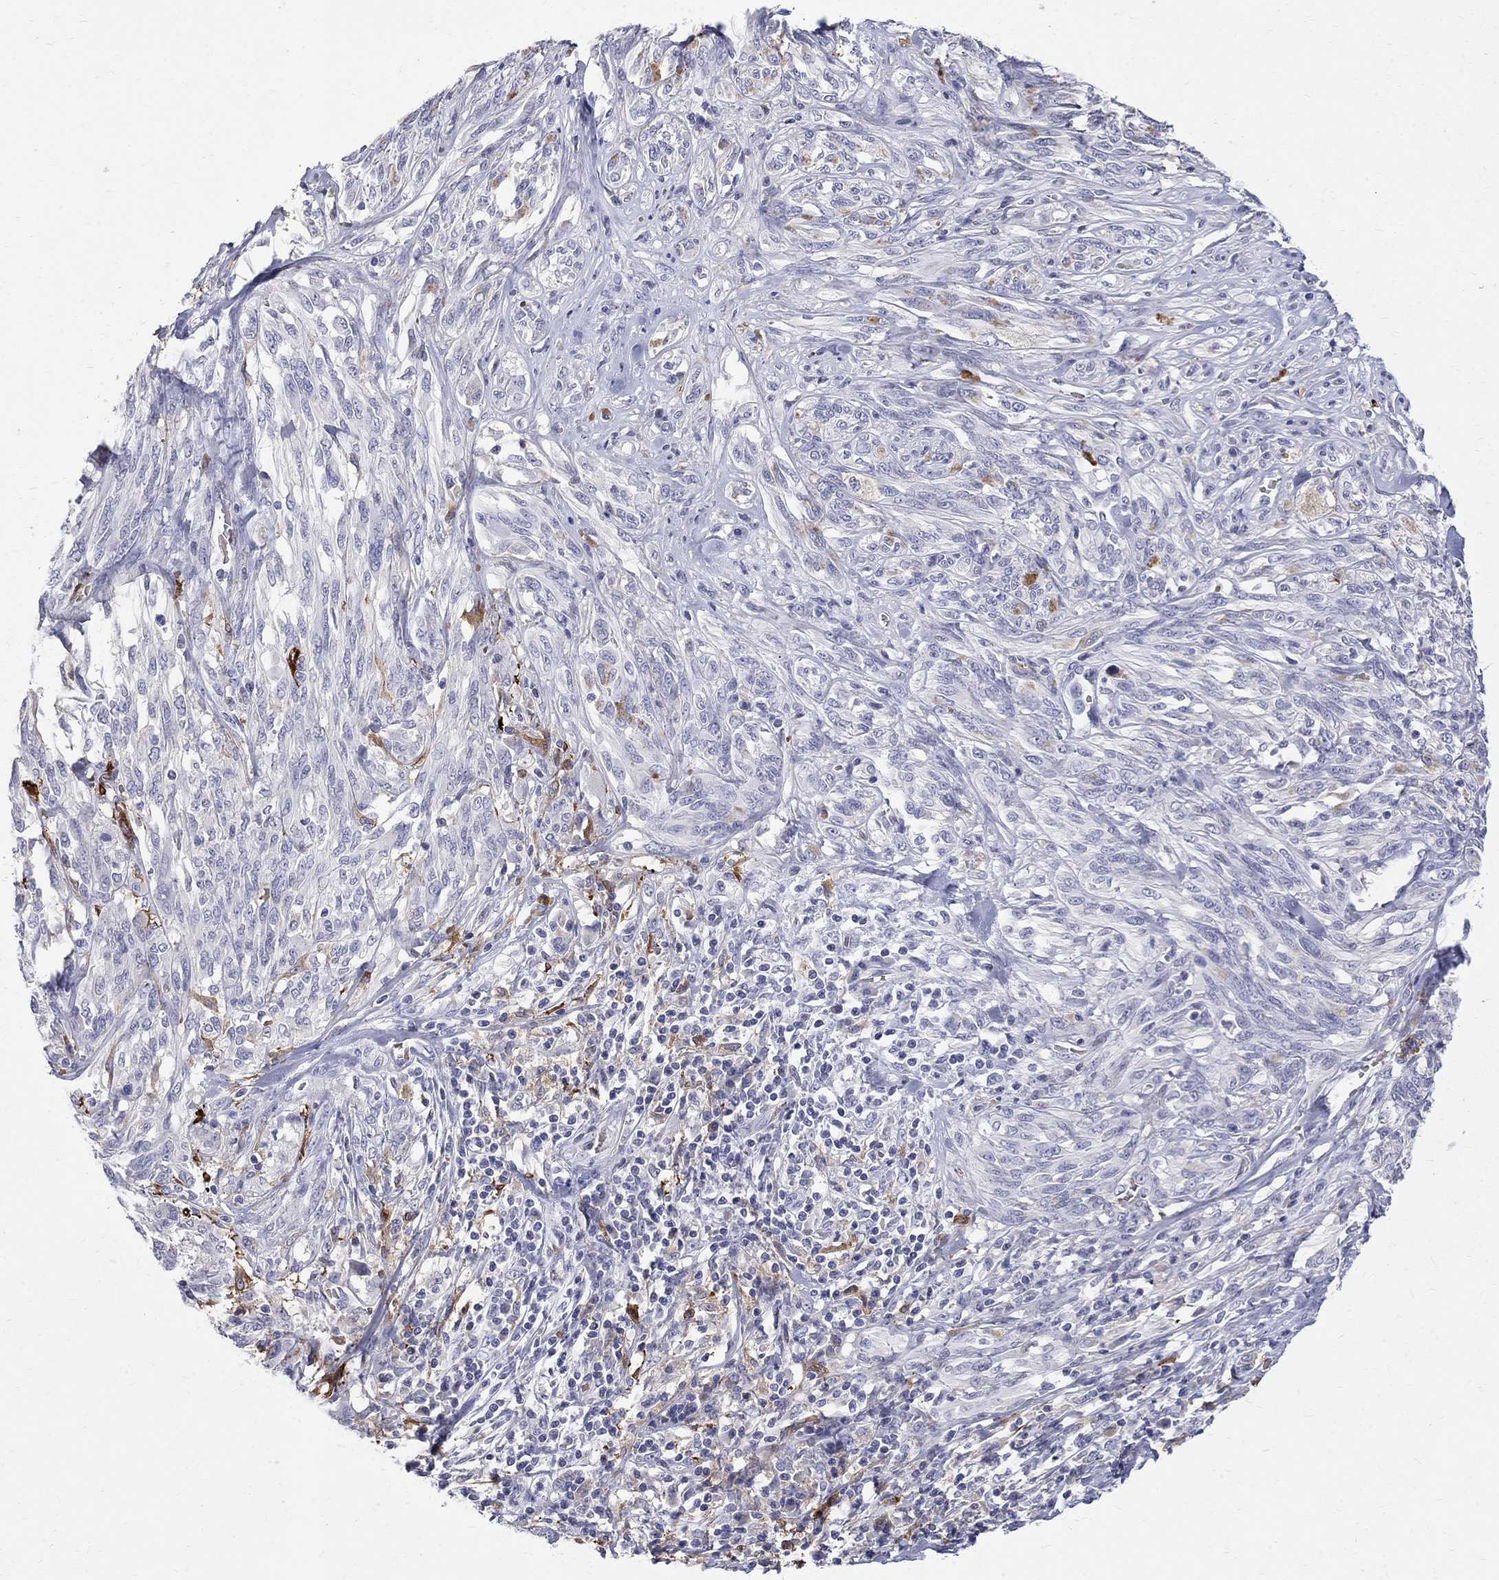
{"staining": {"intensity": "negative", "quantity": "none", "location": "none"}, "tissue": "melanoma", "cell_type": "Tumor cells", "image_type": "cancer", "snomed": [{"axis": "morphology", "description": "Malignant melanoma, NOS"}, {"axis": "topography", "description": "Skin"}], "caption": "This is an immunohistochemistry (IHC) histopathology image of human melanoma. There is no expression in tumor cells.", "gene": "AGER", "patient": {"sex": "female", "age": 91}}